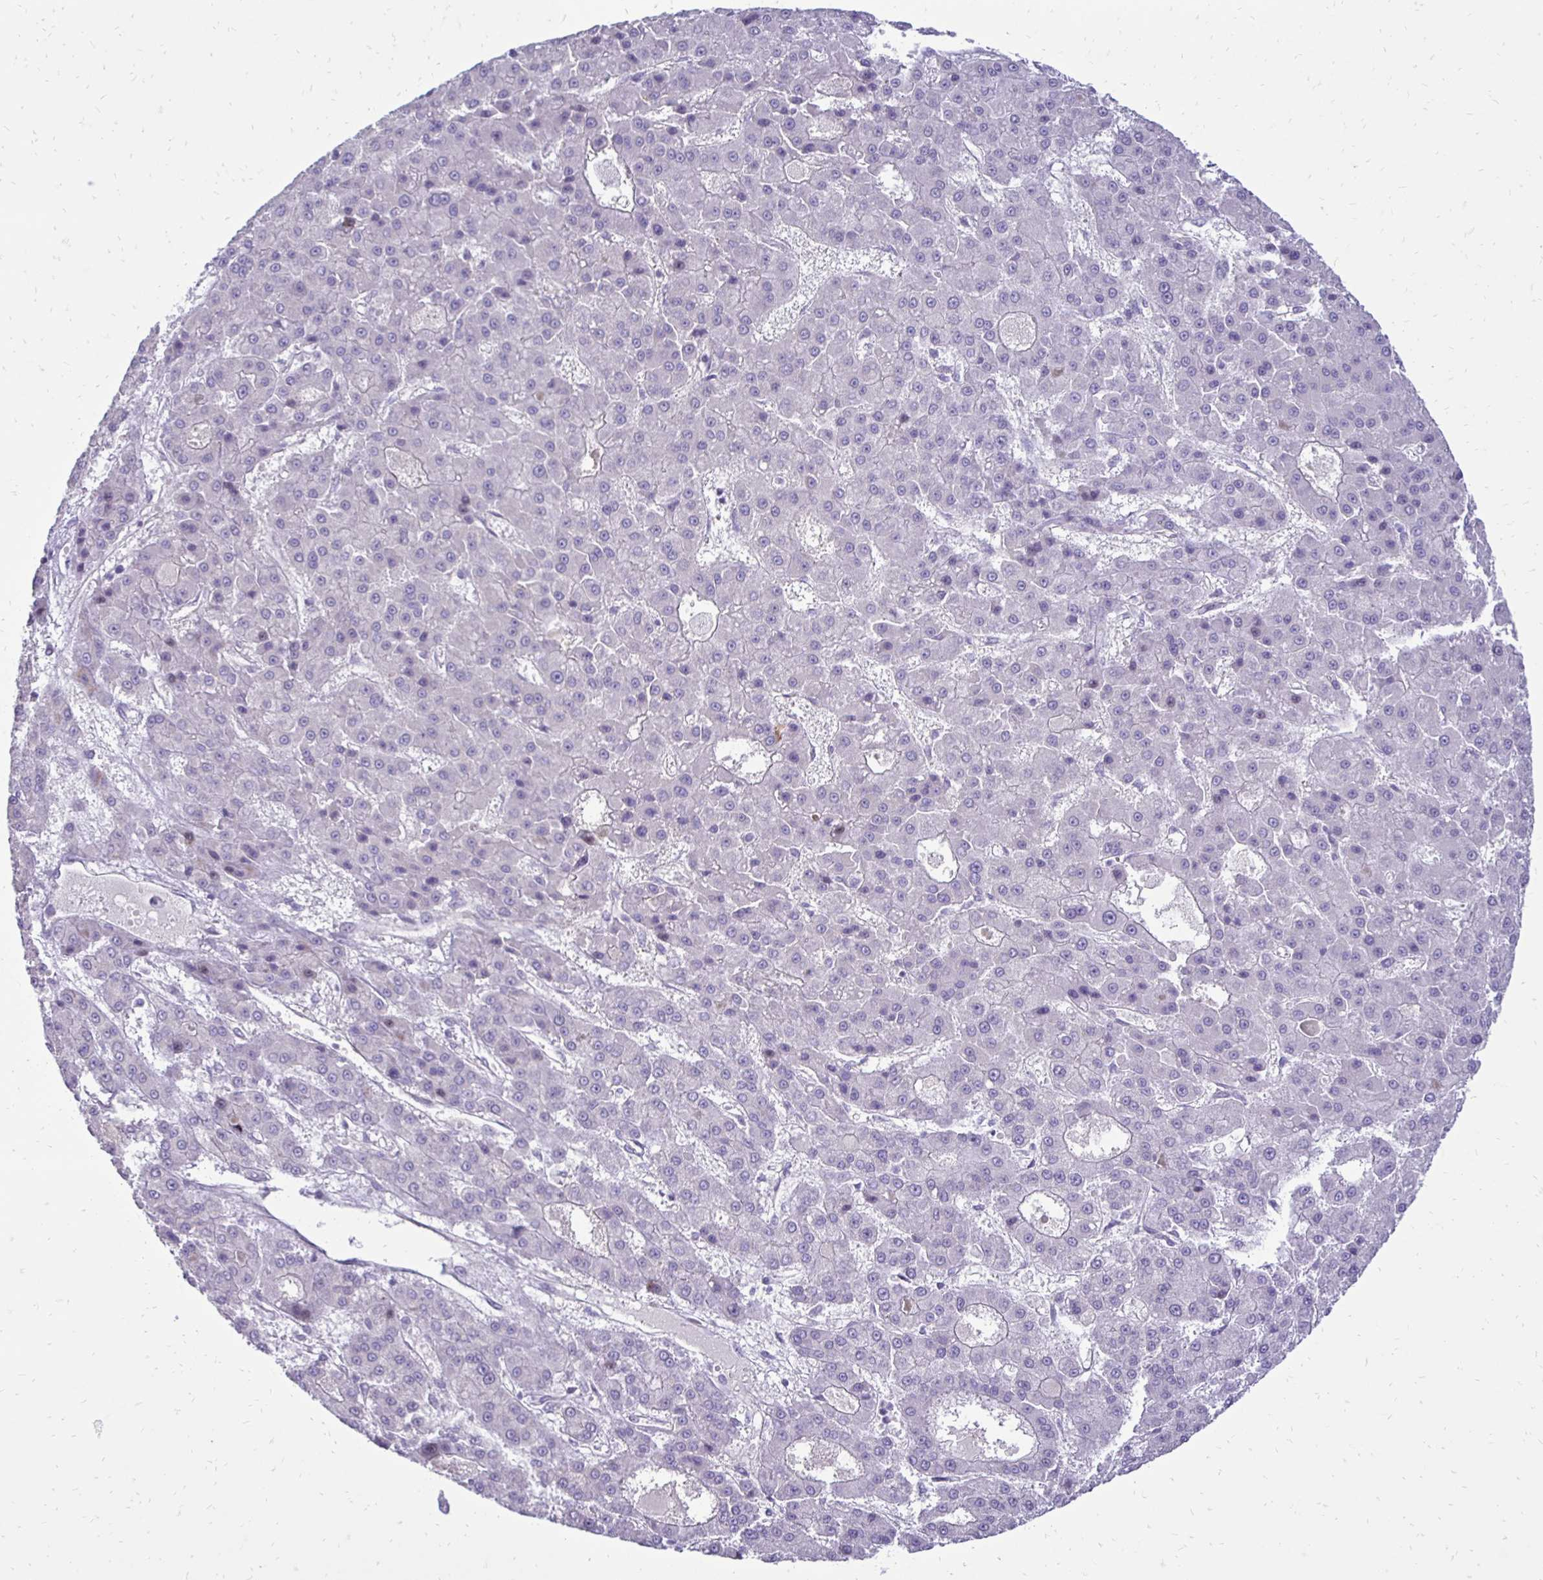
{"staining": {"intensity": "negative", "quantity": "none", "location": "none"}, "tissue": "liver cancer", "cell_type": "Tumor cells", "image_type": "cancer", "snomed": [{"axis": "morphology", "description": "Carcinoma, Hepatocellular, NOS"}, {"axis": "topography", "description": "Liver"}], "caption": "The photomicrograph demonstrates no staining of tumor cells in liver hepatocellular carcinoma.", "gene": "GAS2", "patient": {"sex": "male", "age": 70}}